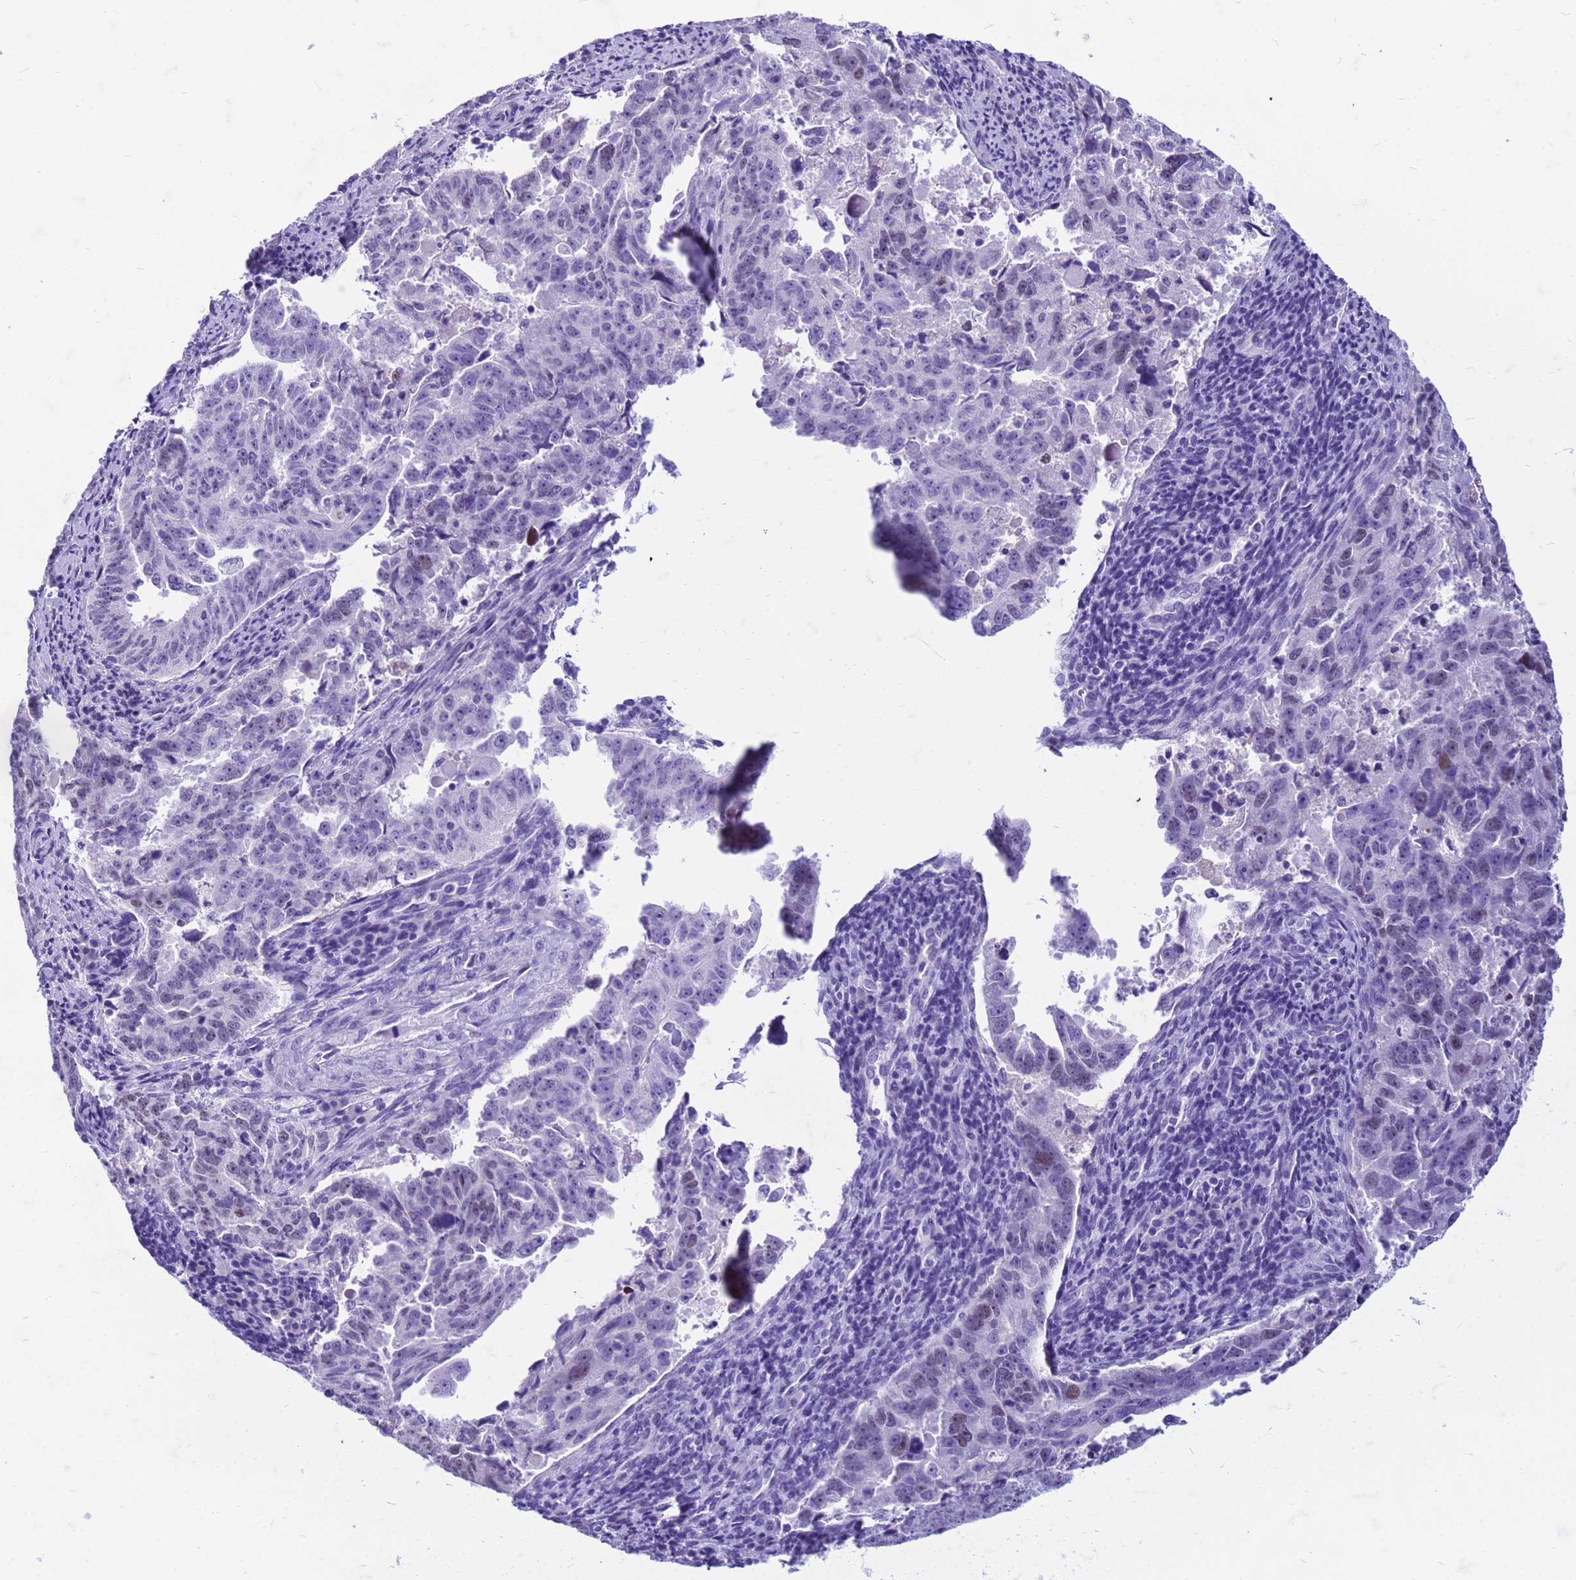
{"staining": {"intensity": "moderate", "quantity": "<25%", "location": "nuclear"}, "tissue": "endometrial cancer", "cell_type": "Tumor cells", "image_type": "cancer", "snomed": [{"axis": "morphology", "description": "Adenocarcinoma, NOS"}, {"axis": "topography", "description": "Endometrium"}], "caption": "A histopathology image showing moderate nuclear positivity in about <25% of tumor cells in adenocarcinoma (endometrial), as visualized by brown immunohistochemical staining.", "gene": "CFAP100", "patient": {"sex": "female", "age": 65}}